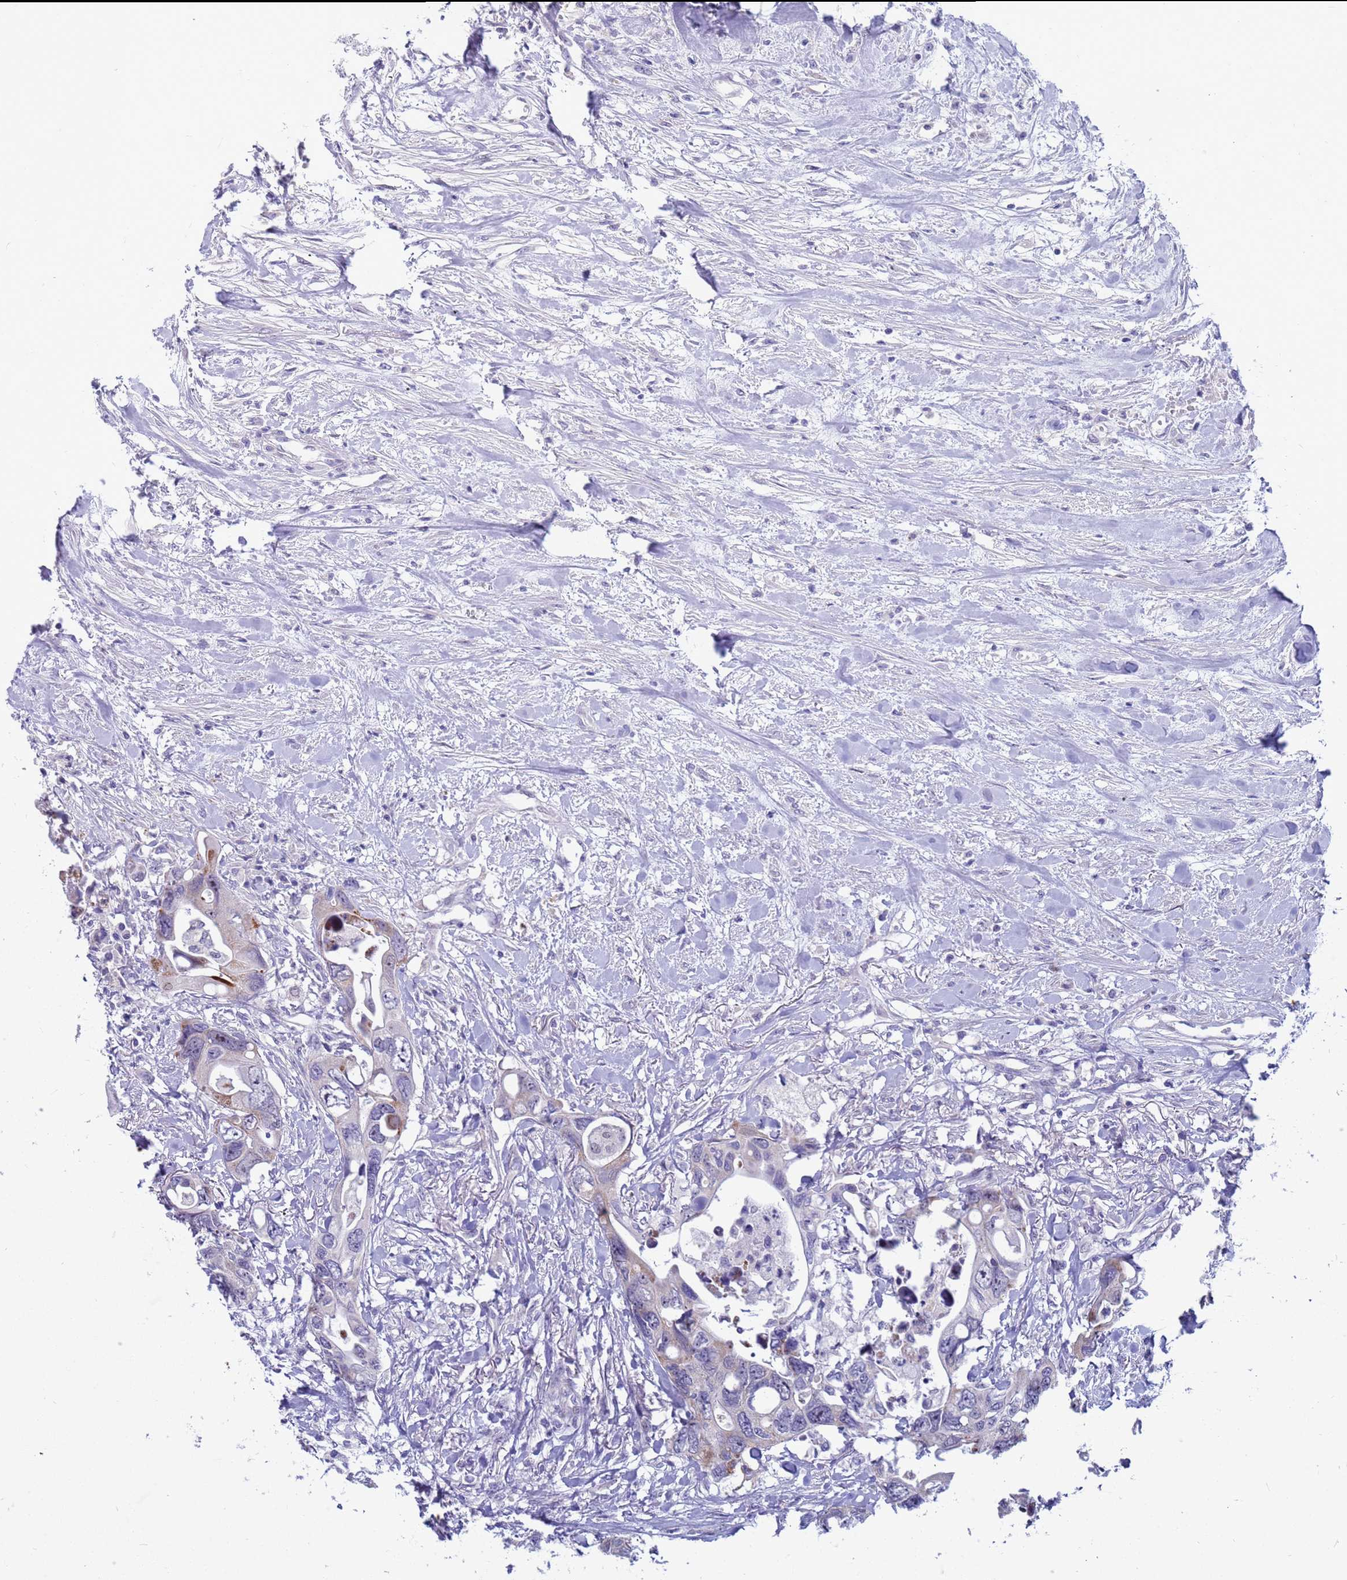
{"staining": {"intensity": "moderate", "quantity": "<25%", "location": "cytoplasmic/membranous,nuclear"}, "tissue": "colorectal cancer", "cell_type": "Tumor cells", "image_type": "cancer", "snomed": [{"axis": "morphology", "description": "Adenocarcinoma, NOS"}, {"axis": "topography", "description": "Rectum"}], "caption": "Tumor cells show low levels of moderate cytoplasmic/membranous and nuclear positivity in approximately <25% of cells in colorectal adenocarcinoma. (DAB (3,3'-diaminobenzidine) IHC with brightfield microscopy, high magnification).", "gene": "LRATD1", "patient": {"sex": "male", "age": 57}}